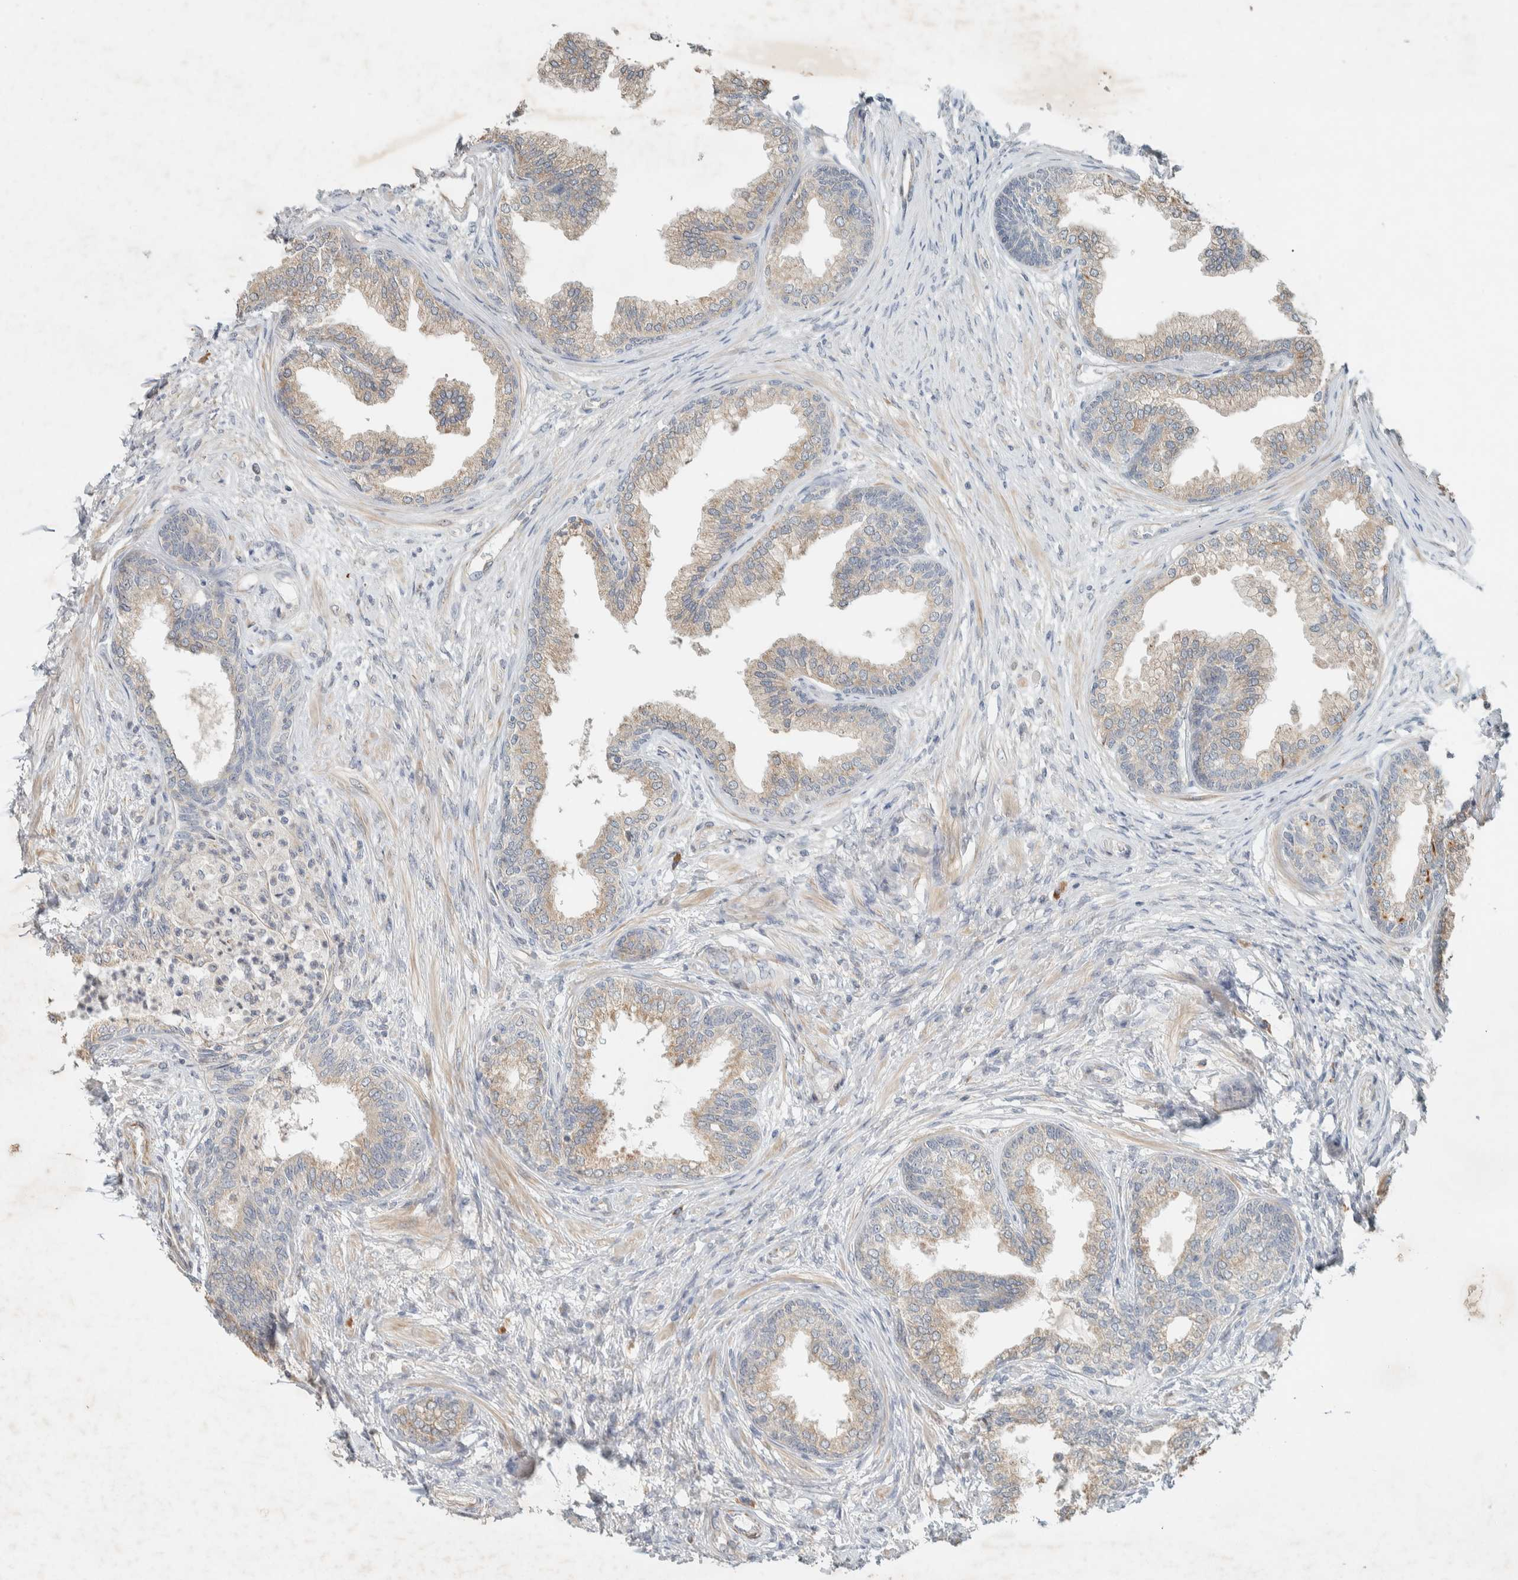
{"staining": {"intensity": "weak", "quantity": ">75%", "location": "cytoplasmic/membranous"}, "tissue": "prostate", "cell_type": "Glandular cells", "image_type": "normal", "snomed": [{"axis": "morphology", "description": "Normal tissue, NOS"}, {"axis": "topography", "description": "Prostate"}], "caption": "Human prostate stained with a brown dye reveals weak cytoplasmic/membranous positive positivity in approximately >75% of glandular cells.", "gene": "KLHL40", "patient": {"sex": "male", "age": 76}}